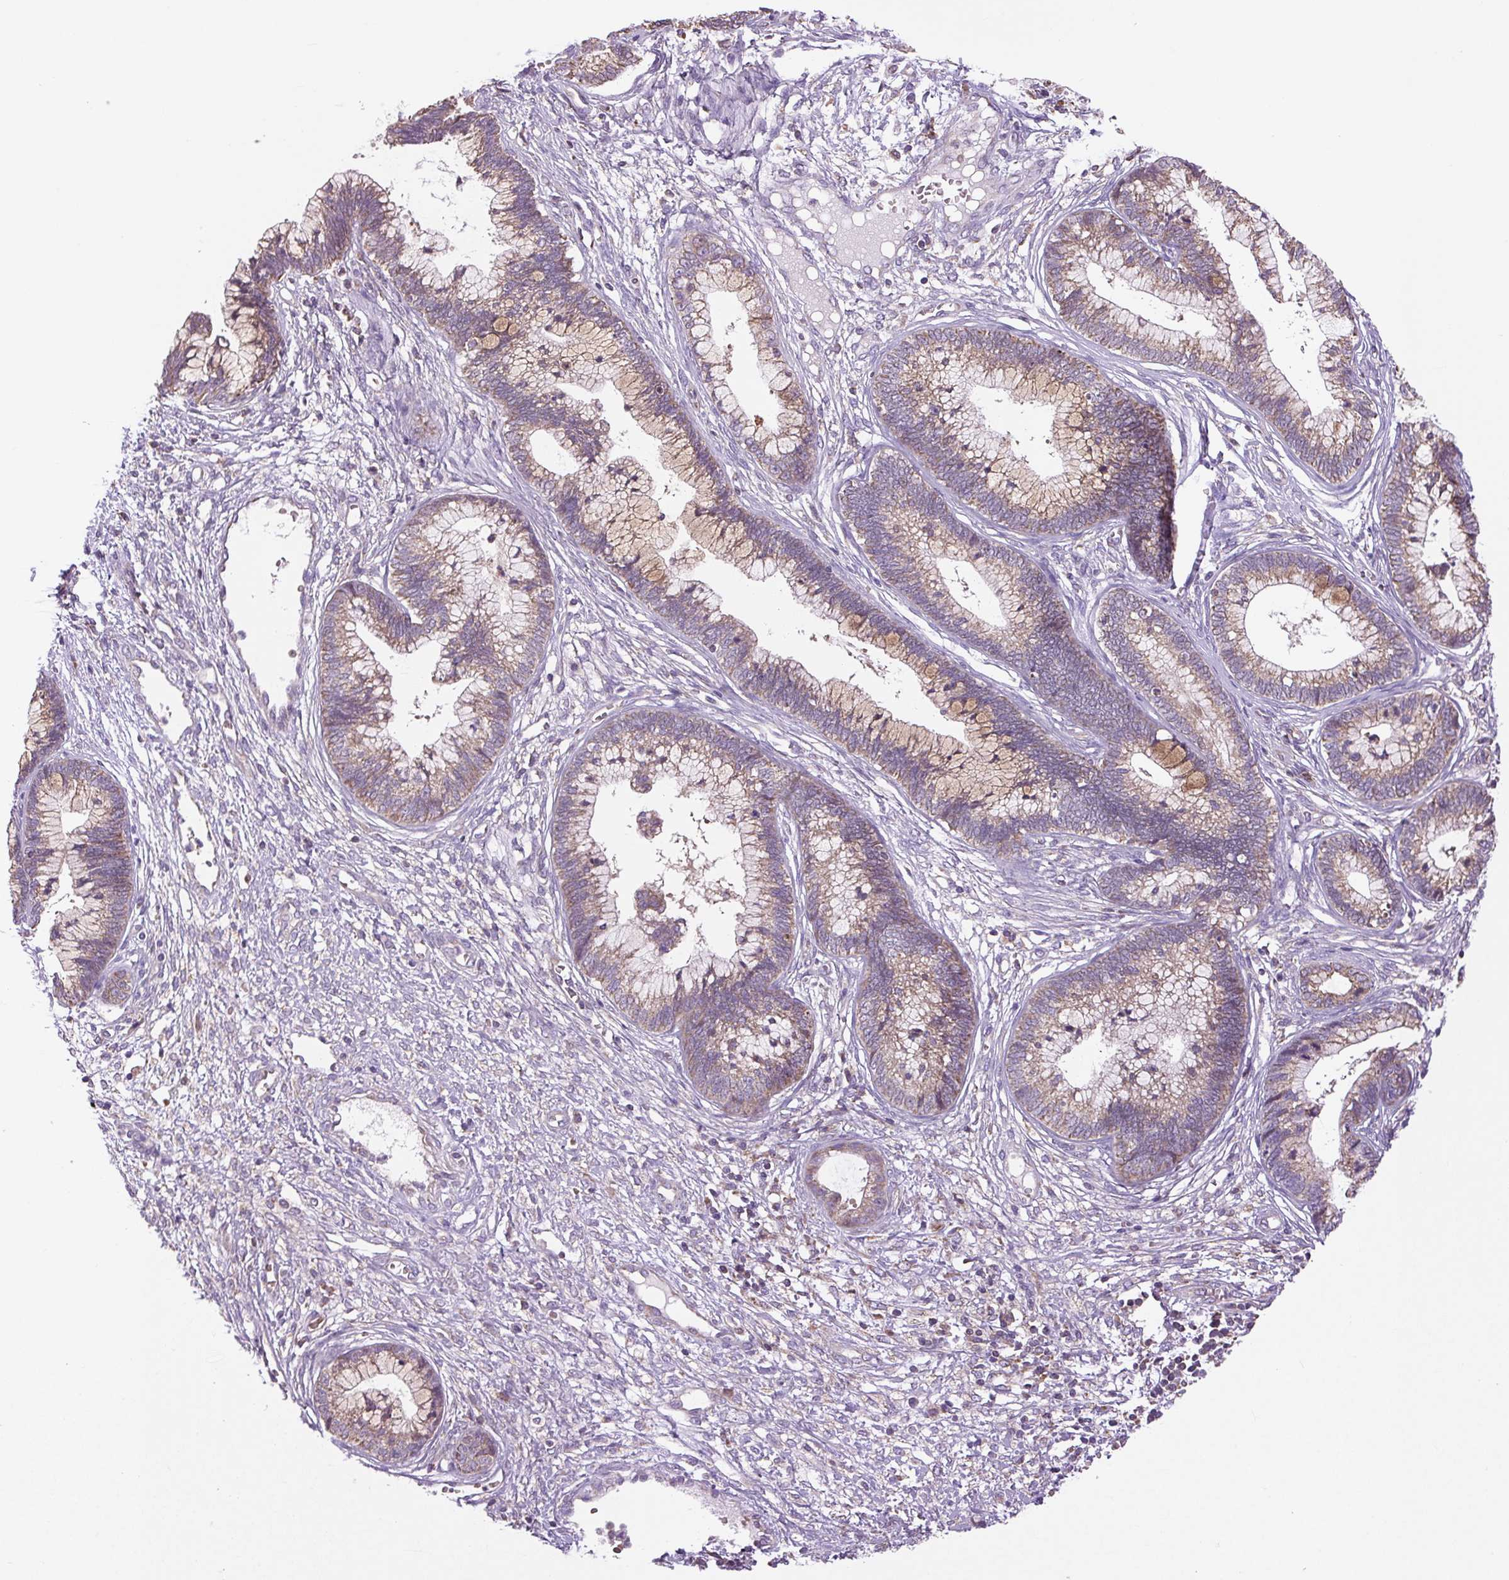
{"staining": {"intensity": "weak", "quantity": ">75%", "location": "cytoplasmic/membranous"}, "tissue": "cervical cancer", "cell_type": "Tumor cells", "image_type": "cancer", "snomed": [{"axis": "morphology", "description": "Adenocarcinoma, NOS"}, {"axis": "topography", "description": "Cervix"}], "caption": "A high-resolution image shows IHC staining of cervical cancer, which displays weak cytoplasmic/membranous positivity in approximately >75% of tumor cells. The protein of interest is stained brown, and the nuclei are stained in blue (DAB IHC with brightfield microscopy, high magnification).", "gene": "PLCG1", "patient": {"sex": "female", "age": 44}}